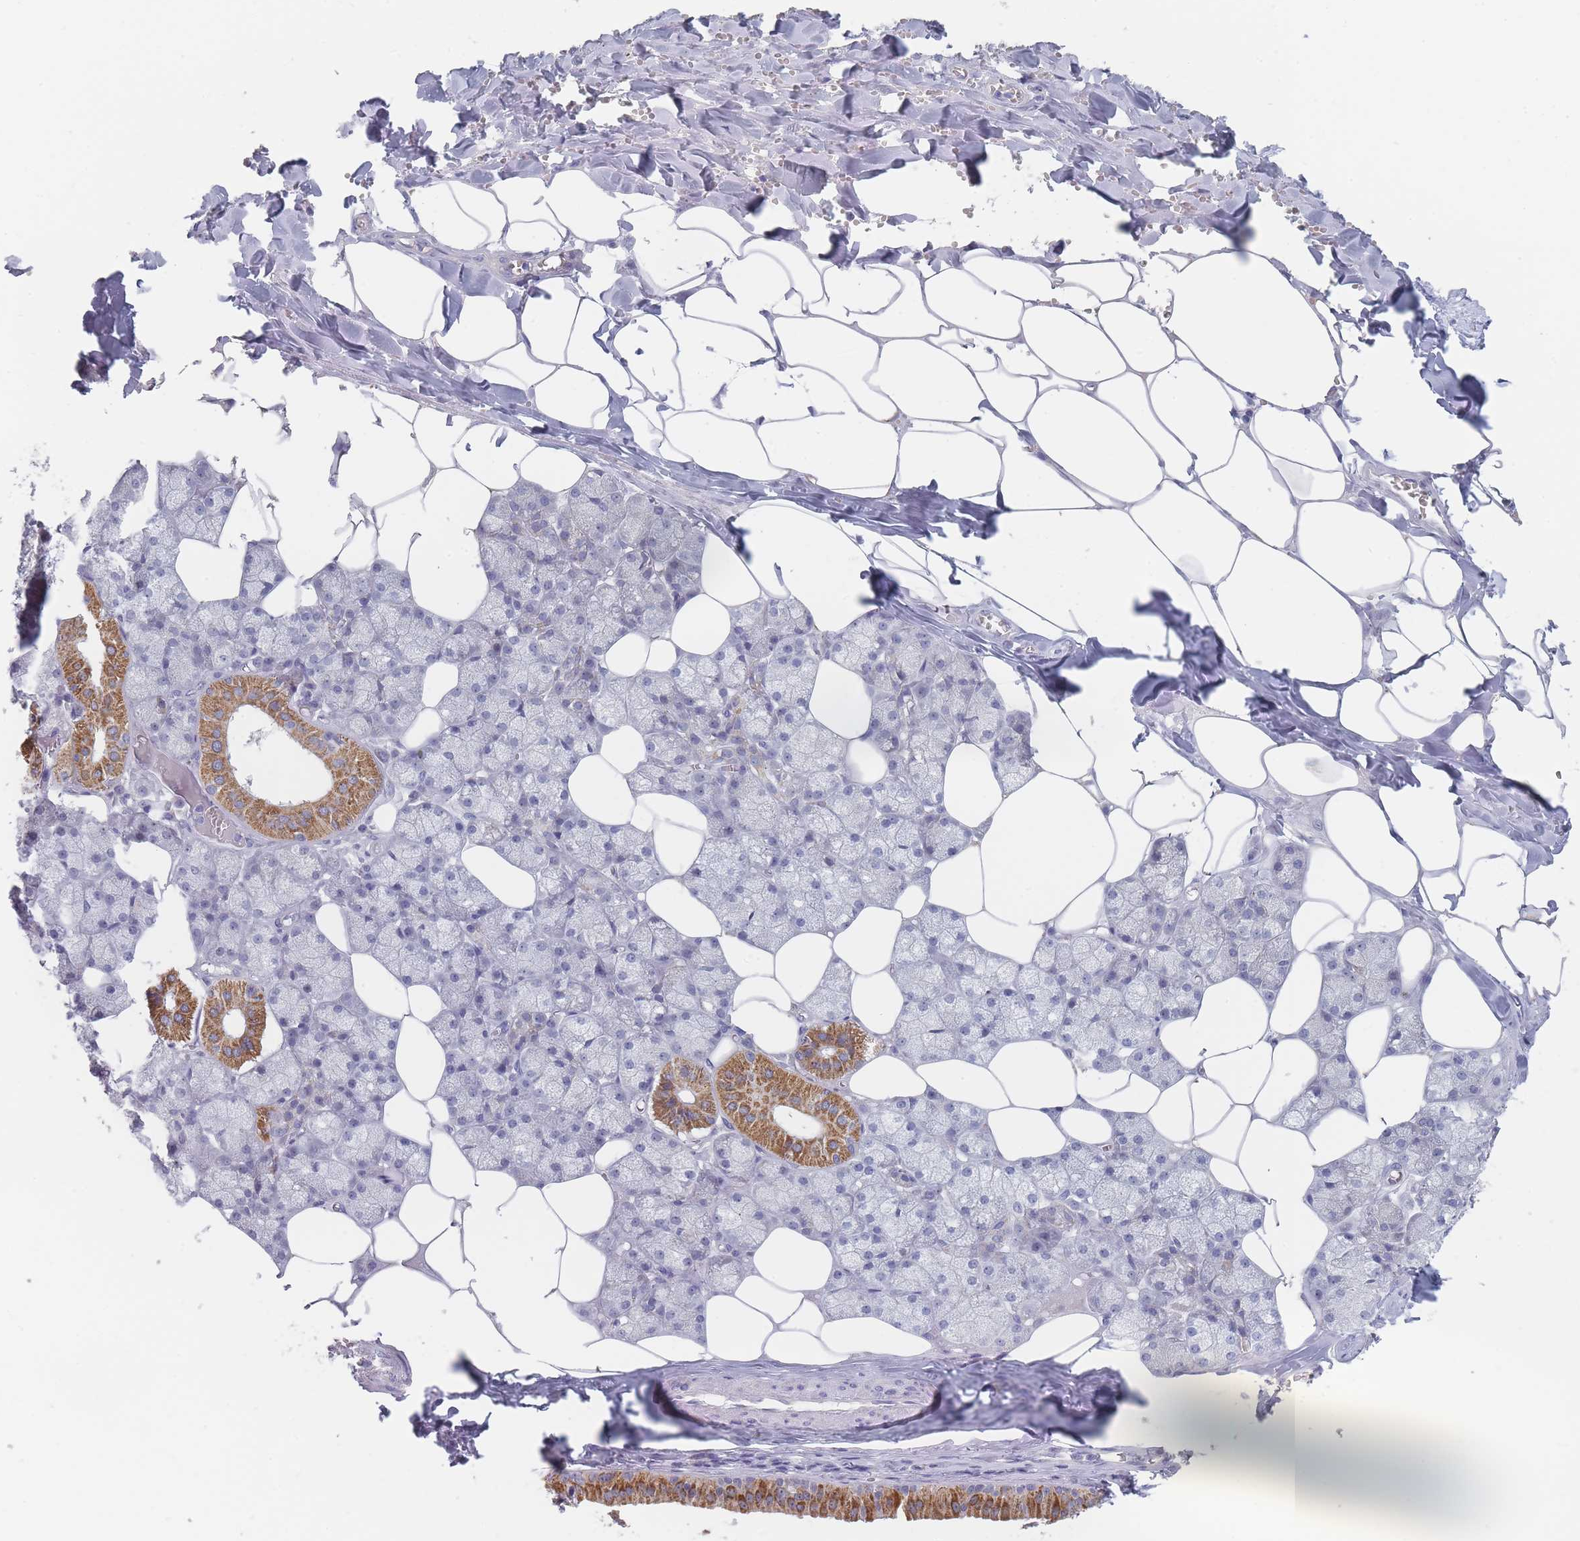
{"staining": {"intensity": "moderate", "quantity": "<25%", "location": "cytoplasmic/membranous"}, "tissue": "salivary gland", "cell_type": "Glandular cells", "image_type": "normal", "snomed": [{"axis": "morphology", "description": "Normal tissue, NOS"}, {"axis": "topography", "description": "Salivary gland"}], "caption": "The histopathology image exhibits a brown stain indicating the presence of a protein in the cytoplasmic/membranous of glandular cells in salivary gland. (brown staining indicates protein expression, while blue staining denotes nuclei).", "gene": "RNF8", "patient": {"sex": "male", "age": 62}}